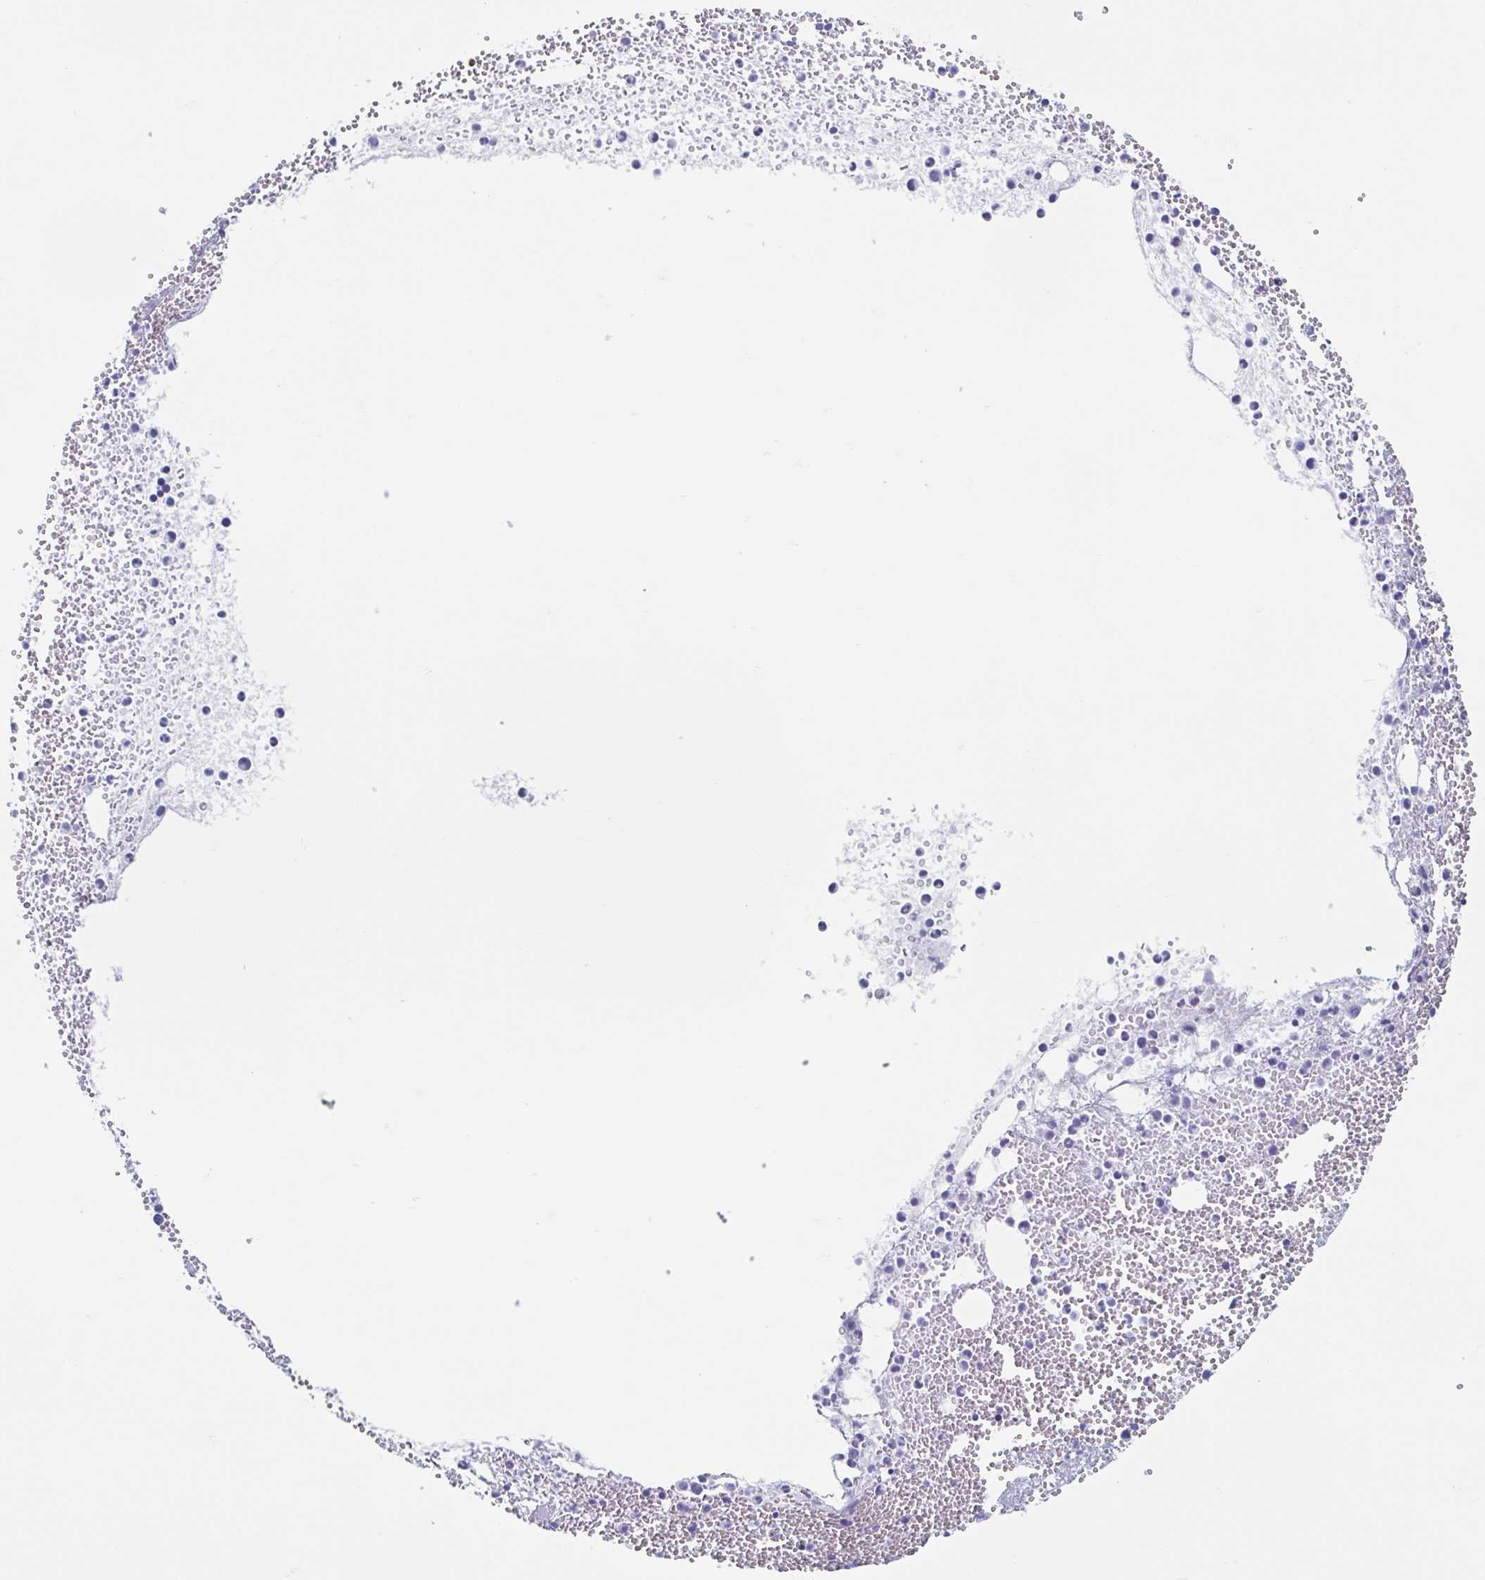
{"staining": {"intensity": "negative", "quantity": "none", "location": "none"}, "tissue": "bone marrow", "cell_type": "Hematopoietic cells", "image_type": "normal", "snomed": [{"axis": "morphology", "description": "Normal tissue, NOS"}, {"axis": "topography", "description": "Bone marrow"}], "caption": "Immunohistochemical staining of normal human bone marrow exhibits no significant staining in hematopoietic cells.", "gene": "HDGFL1", "patient": {"sex": "female", "age": 57}}